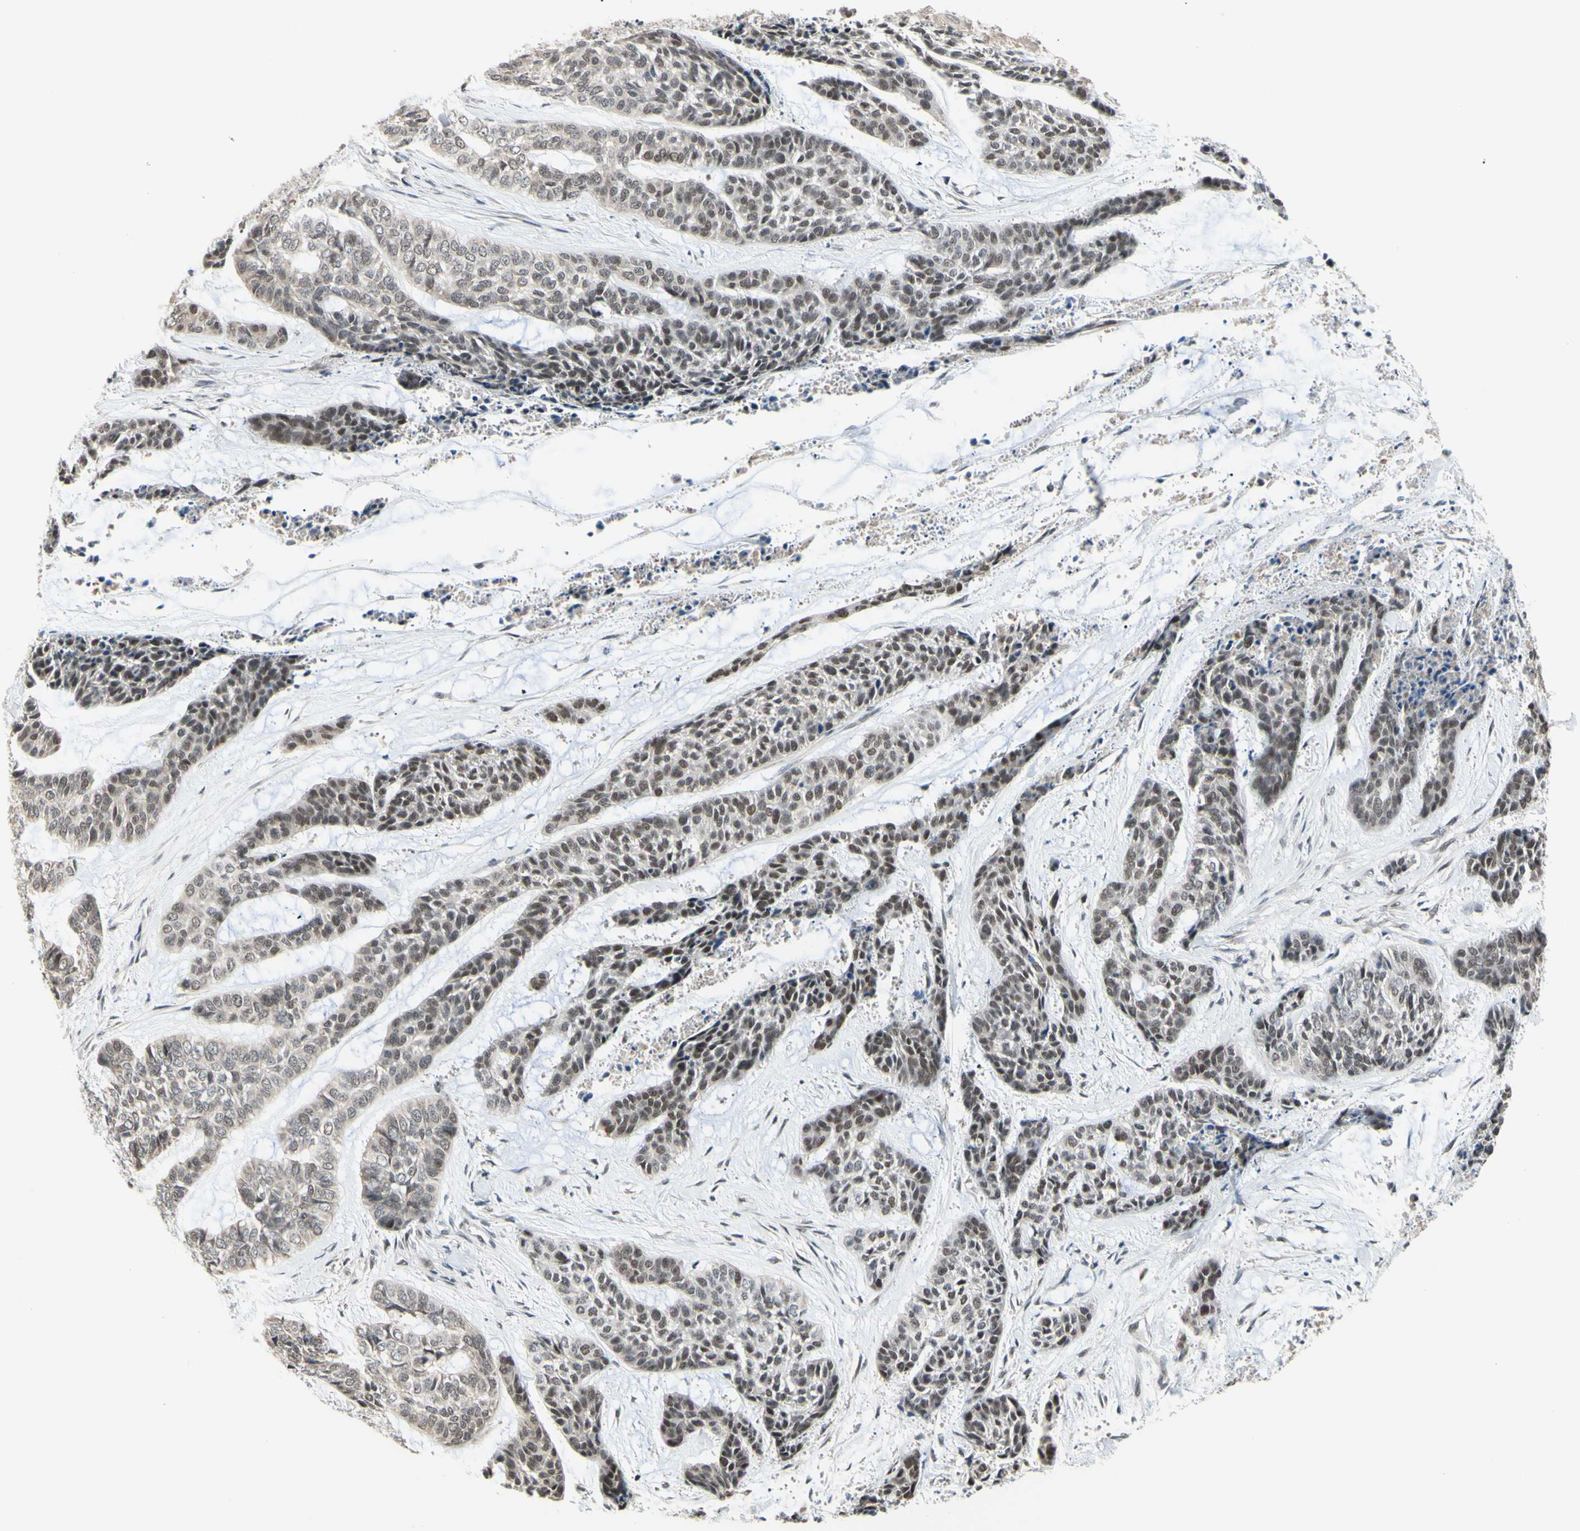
{"staining": {"intensity": "negative", "quantity": "none", "location": "none"}, "tissue": "skin cancer", "cell_type": "Tumor cells", "image_type": "cancer", "snomed": [{"axis": "morphology", "description": "Basal cell carcinoma"}, {"axis": "topography", "description": "Skin"}], "caption": "The photomicrograph demonstrates no significant positivity in tumor cells of skin cancer (basal cell carcinoma).", "gene": "SP4", "patient": {"sex": "female", "age": 64}}